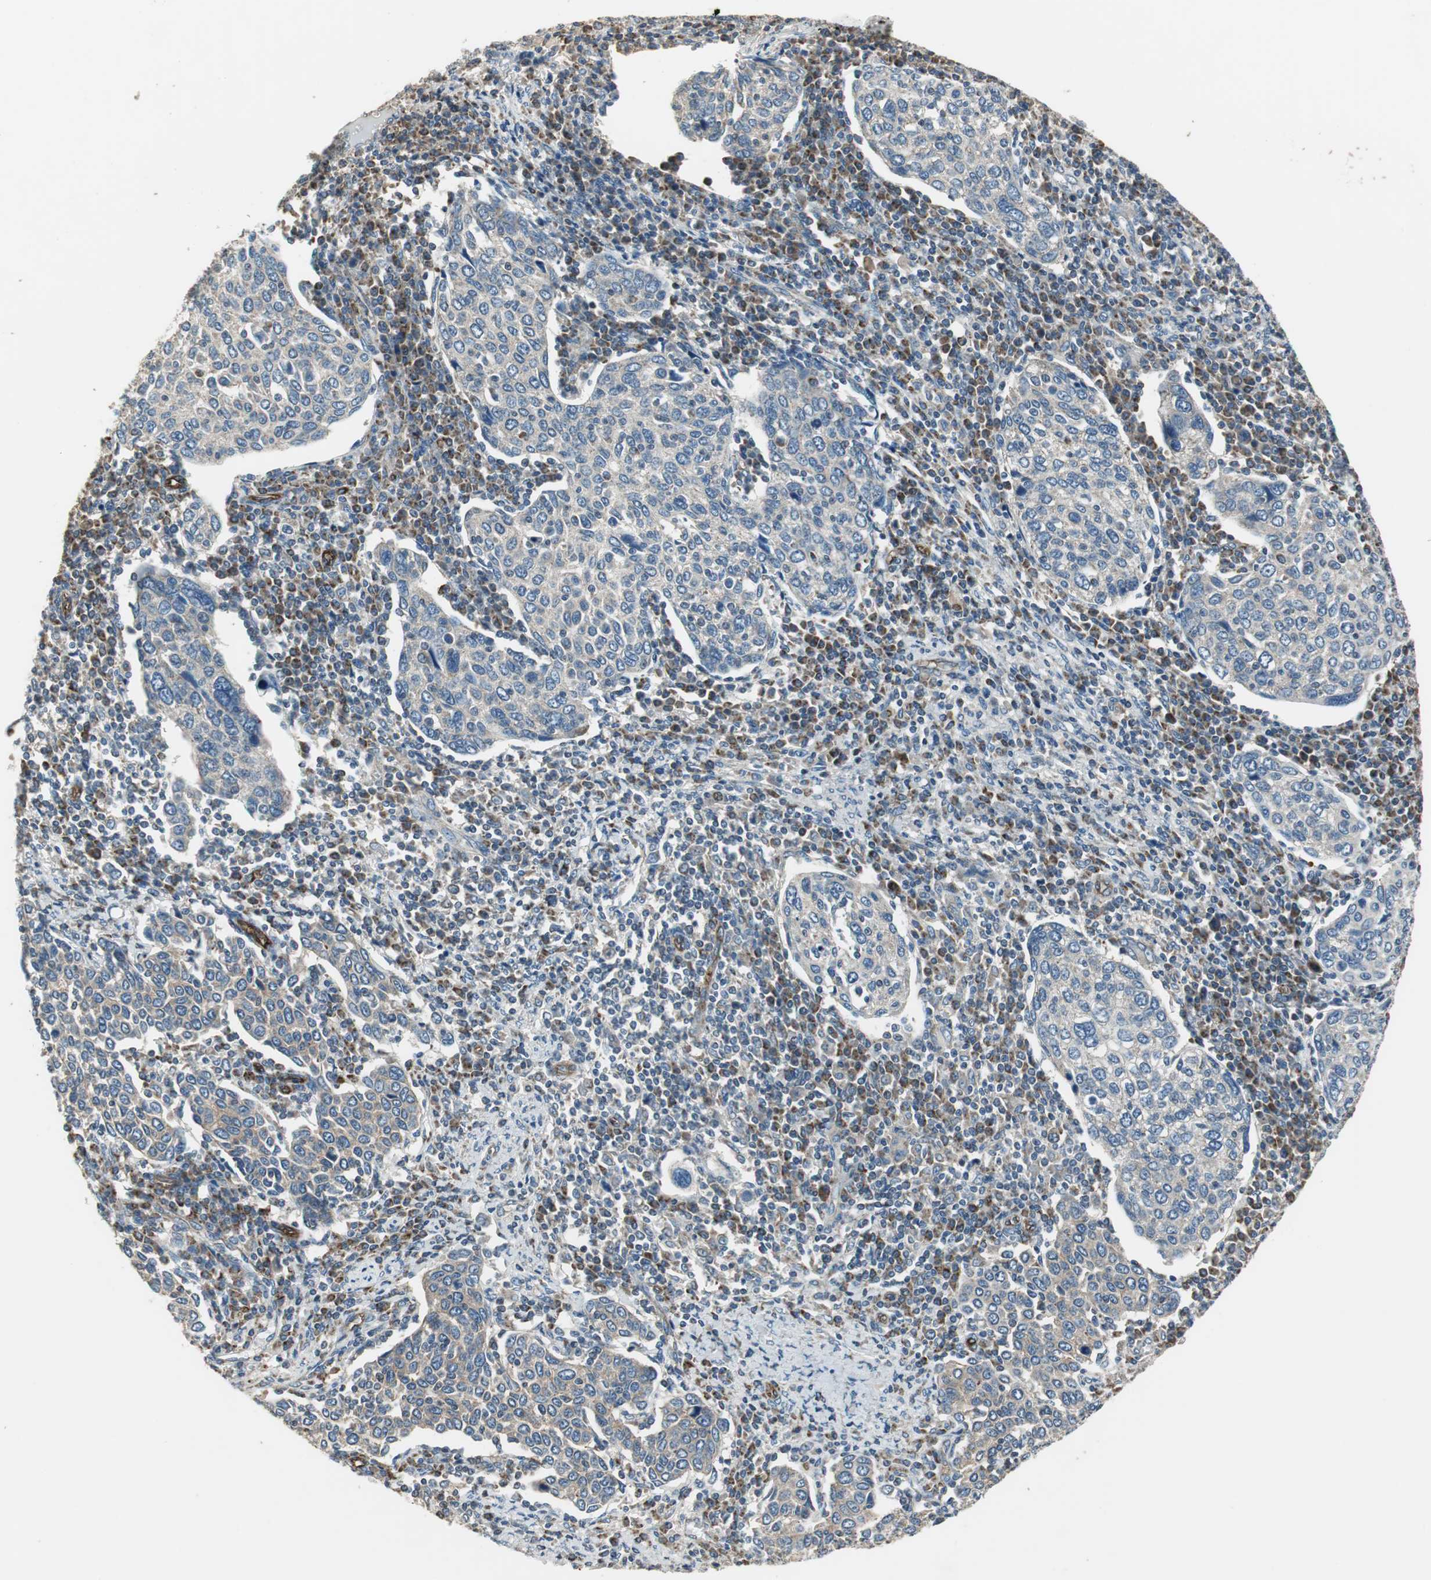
{"staining": {"intensity": "weak", "quantity": "25%-75%", "location": "cytoplasmic/membranous"}, "tissue": "cervical cancer", "cell_type": "Tumor cells", "image_type": "cancer", "snomed": [{"axis": "morphology", "description": "Squamous cell carcinoma, NOS"}, {"axis": "topography", "description": "Cervix"}], "caption": "Protein staining displays weak cytoplasmic/membranous positivity in approximately 25%-75% of tumor cells in squamous cell carcinoma (cervical).", "gene": "MSTO1", "patient": {"sex": "female", "age": 40}}